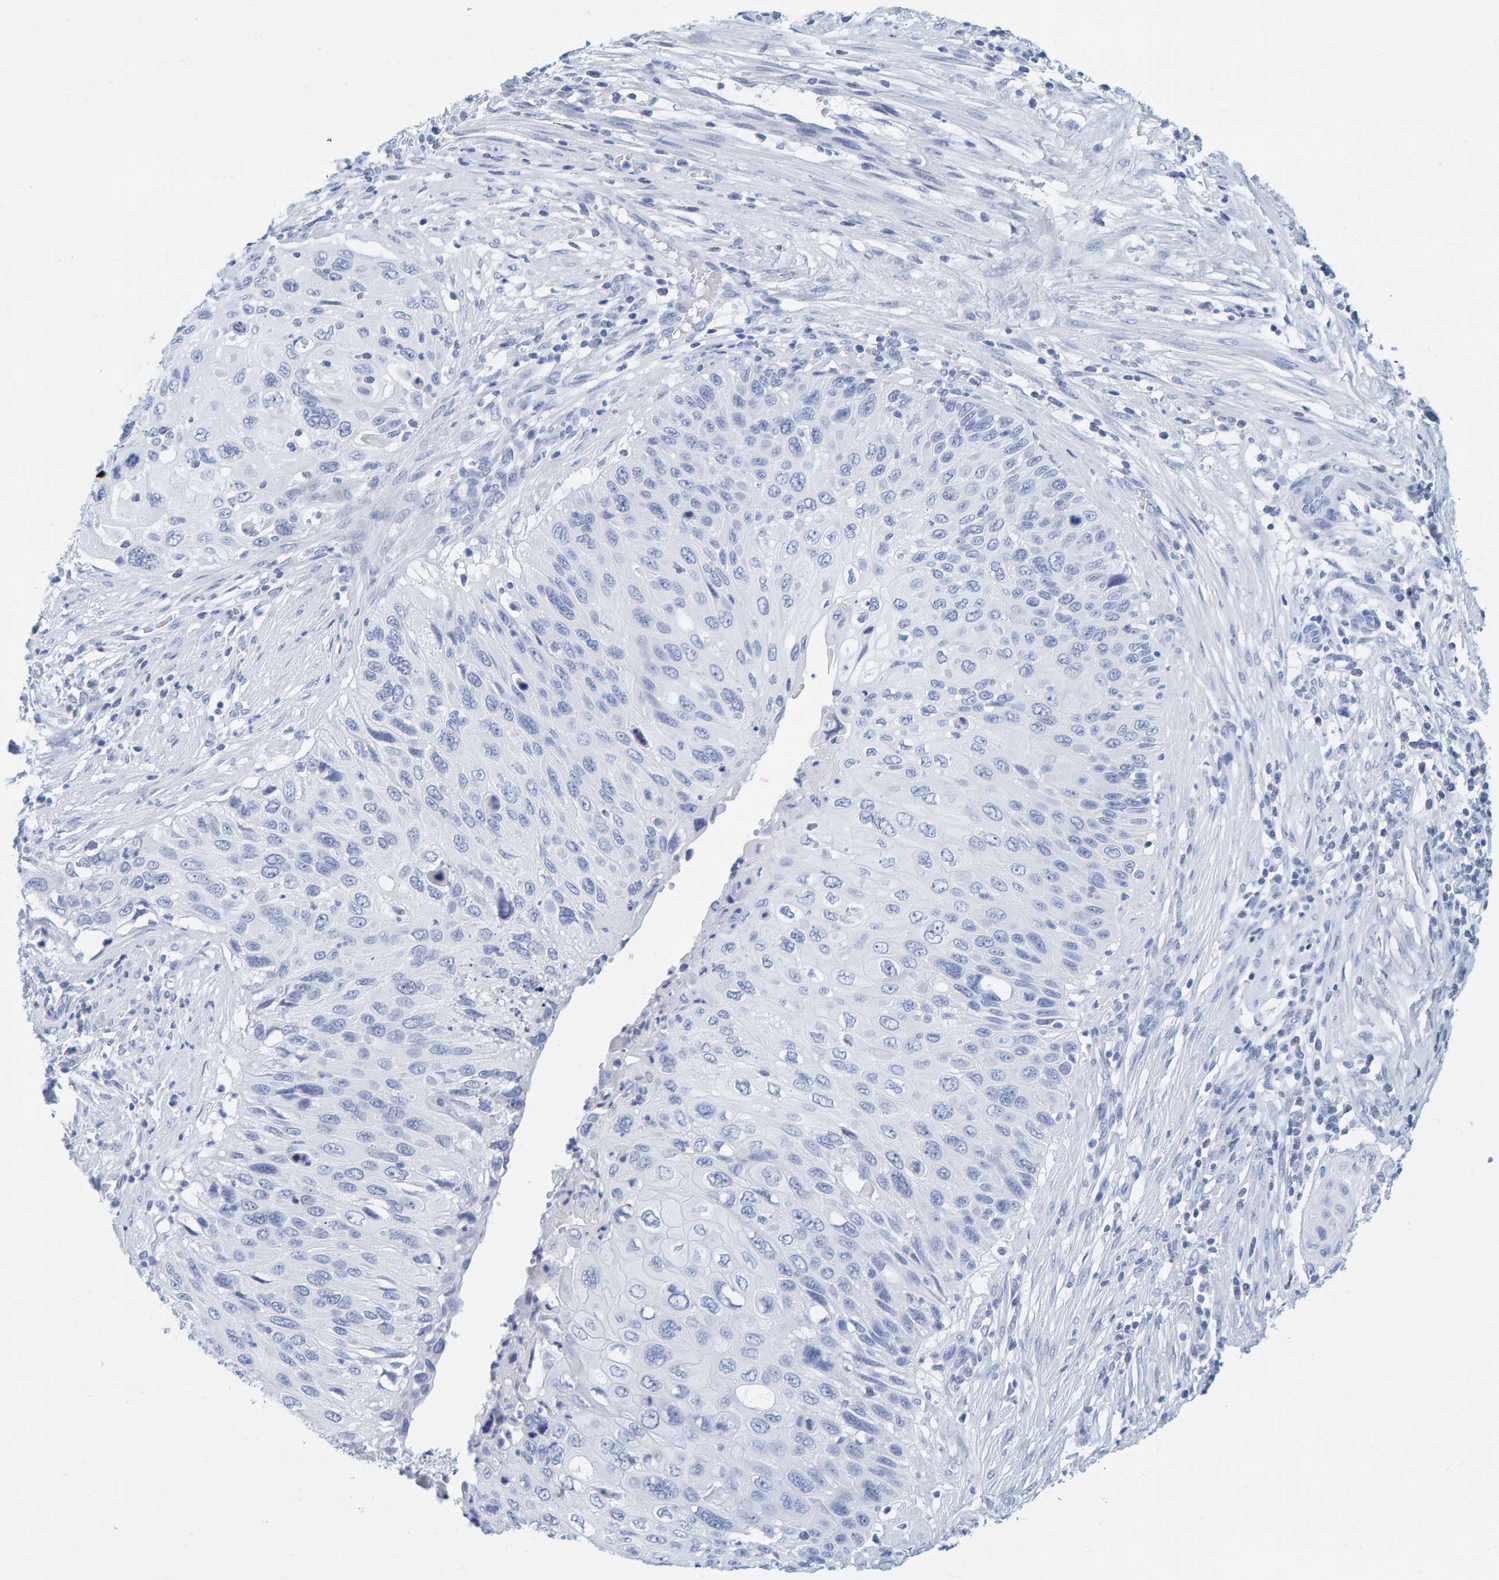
{"staining": {"intensity": "negative", "quantity": "none", "location": "none"}, "tissue": "cervical cancer", "cell_type": "Tumor cells", "image_type": "cancer", "snomed": [{"axis": "morphology", "description": "Squamous cell carcinoma, NOS"}, {"axis": "topography", "description": "Cervix"}], "caption": "Cervical cancer was stained to show a protein in brown. There is no significant expression in tumor cells.", "gene": "SFTPC", "patient": {"sex": "female", "age": 70}}